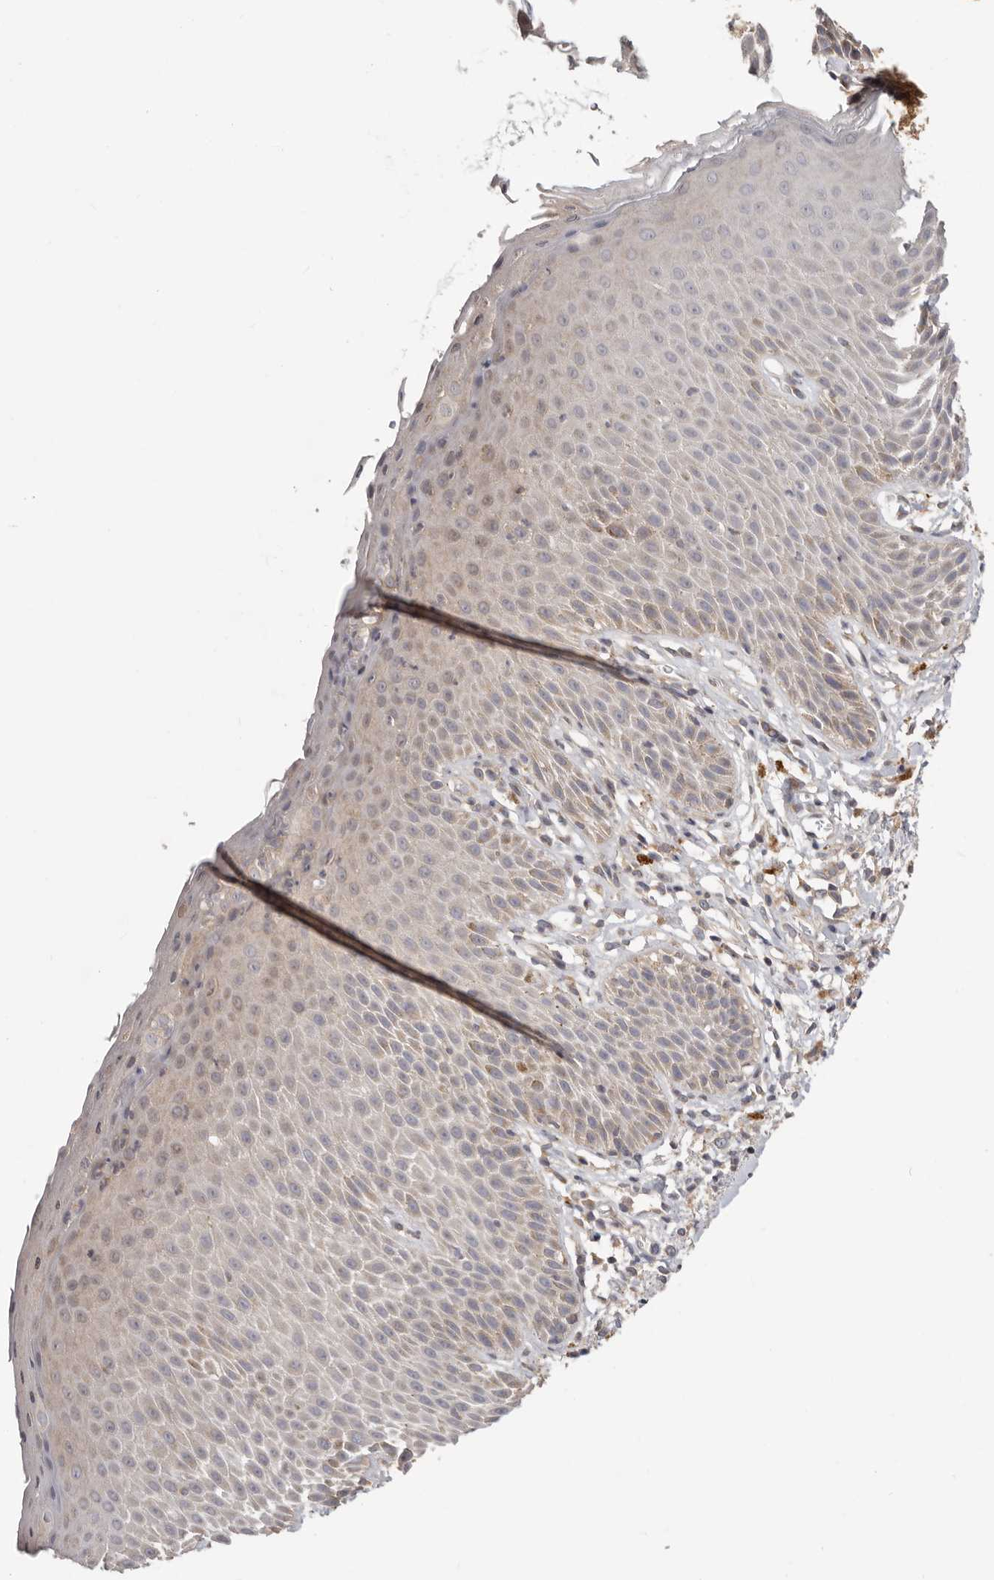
{"staining": {"intensity": "weak", "quantity": "<25%", "location": "cytoplasmic/membranous"}, "tissue": "skin", "cell_type": "Epidermal cells", "image_type": "normal", "snomed": [{"axis": "morphology", "description": "Normal tissue, NOS"}, {"axis": "topography", "description": "Anal"}], "caption": "The histopathology image demonstrates no significant staining in epidermal cells of skin.", "gene": "LRP6", "patient": {"sex": "male", "age": 74}}